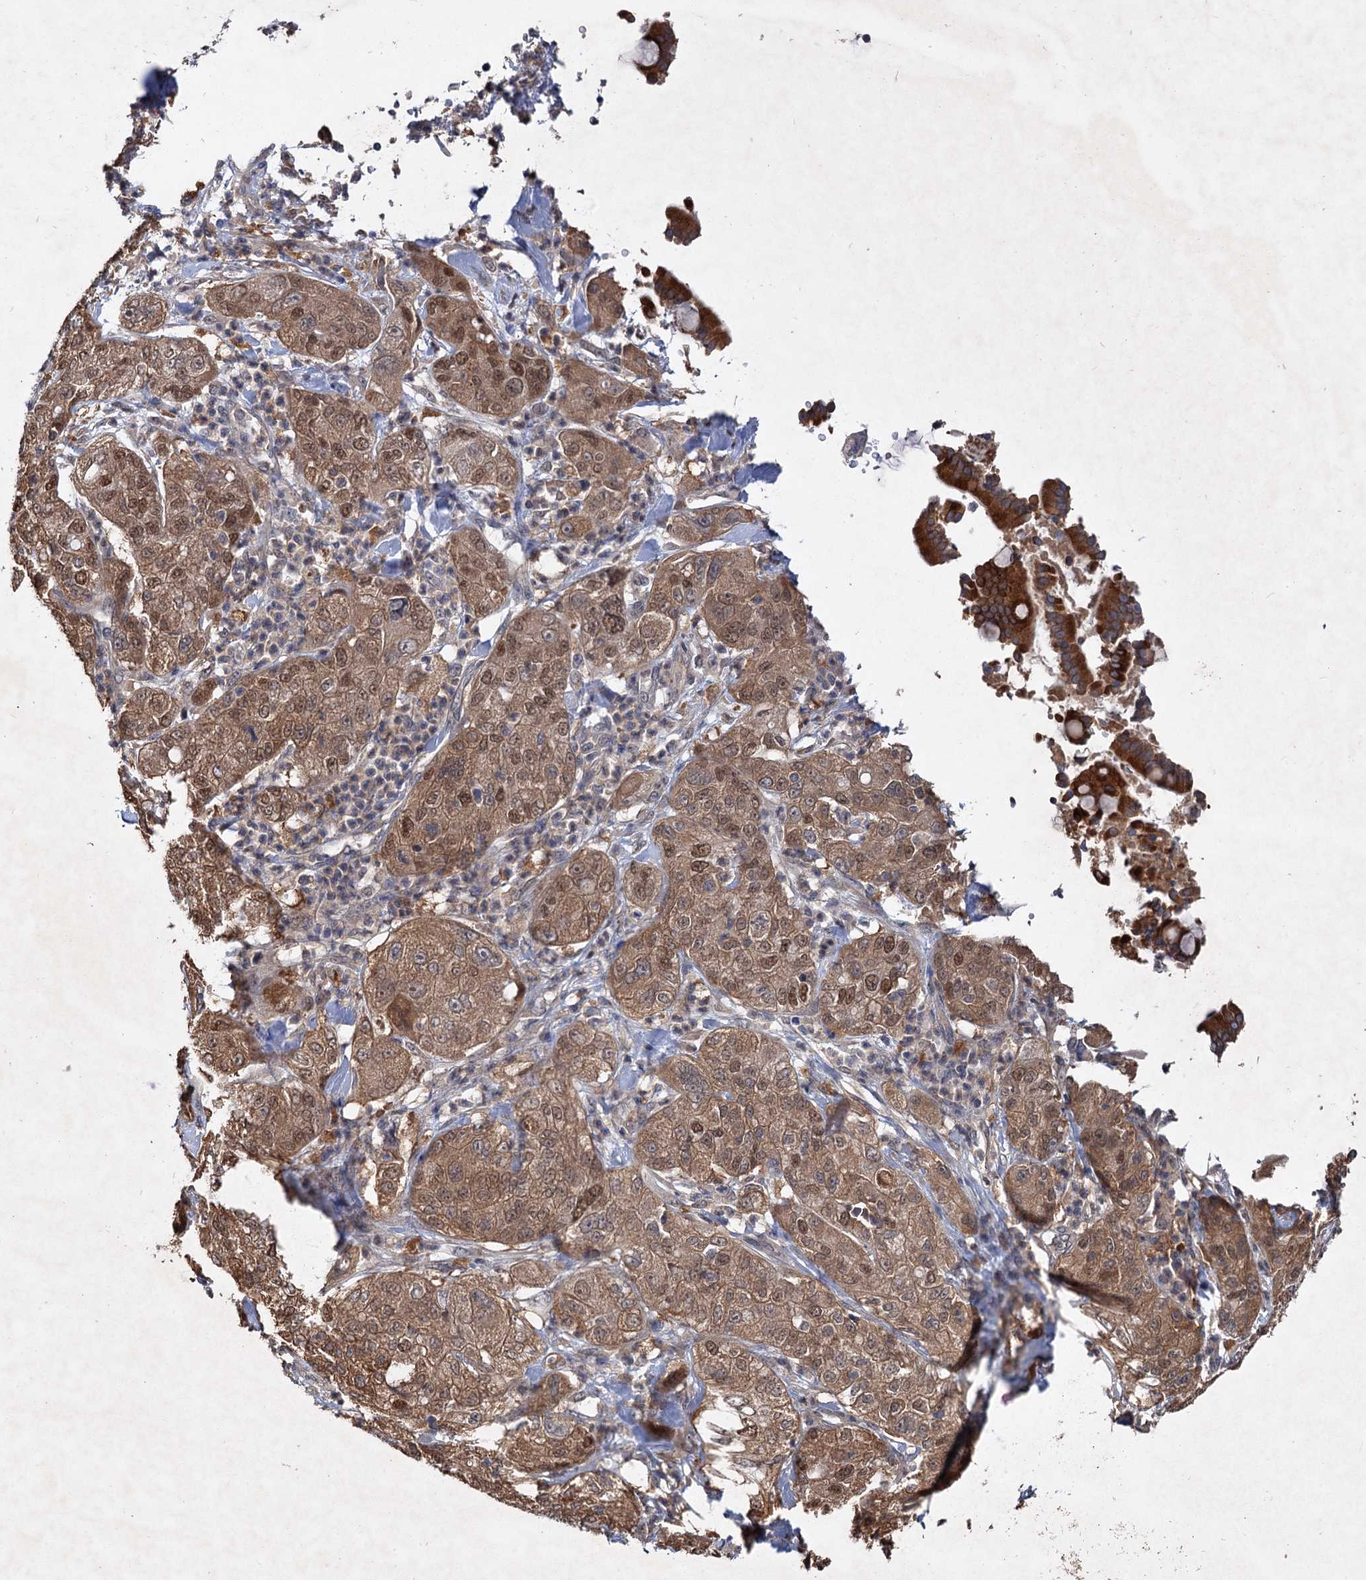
{"staining": {"intensity": "moderate", "quantity": ">75%", "location": "cytoplasmic/membranous,nuclear"}, "tissue": "pancreatic cancer", "cell_type": "Tumor cells", "image_type": "cancer", "snomed": [{"axis": "morphology", "description": "Adenocarcinoma, NOS"}, {"axis": "topography", "description": "Pancreas"}], "caption": "Immunohistochemical staining of pancreatic cancer shows medium levels of moderate cytoplasmic/membranous and nuclear protein expression in about >75% of tumor cells.", "gene": "NUDCD2", "patient": {"sex": "female", "age": 78}}